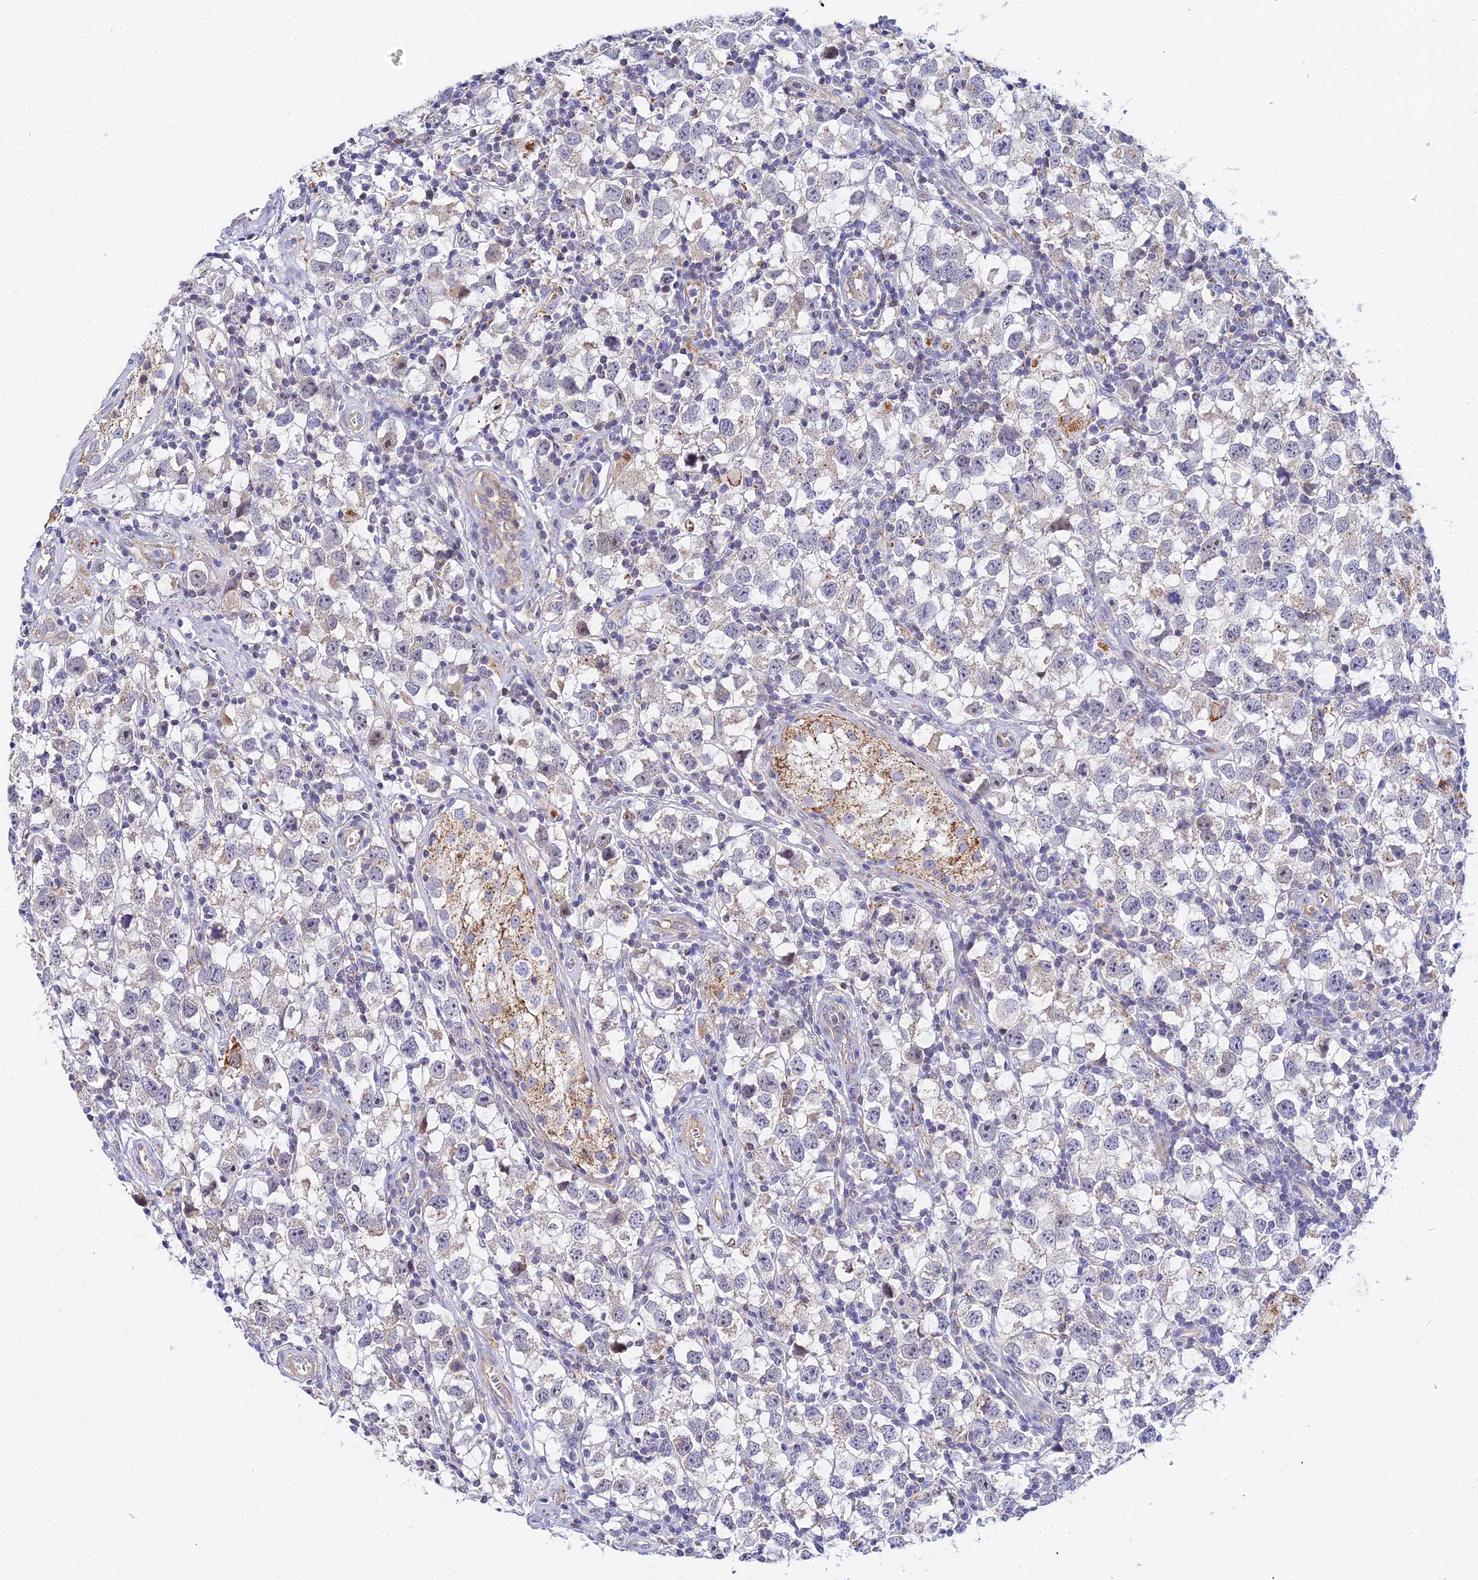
{"staining": {"intensity": "weak", "quantity": "<25%", "location": "cytoplasmic/membranous"}, "tissue": "testis cancer", "cell_type": "Tumor cells", "image_type": "cancer", "snomed": [{"axis": "morphology", "description": "Seminoma, NOS"}, {"axis": "morphology", "description": "Carcinoma, Embryonal, NOS"}, {"axis": "topography", "description": "Testis"}], "caption": "High magnification brightfield microscopy of testis cancer stained with DAB (3,3'-diaminobenzidine) (brown) and counterstained with hematoxylin (blue): tumor cells show no significant expression.", "gene": "ACOT2", "patient": {"sex": "male", "age": 29}}